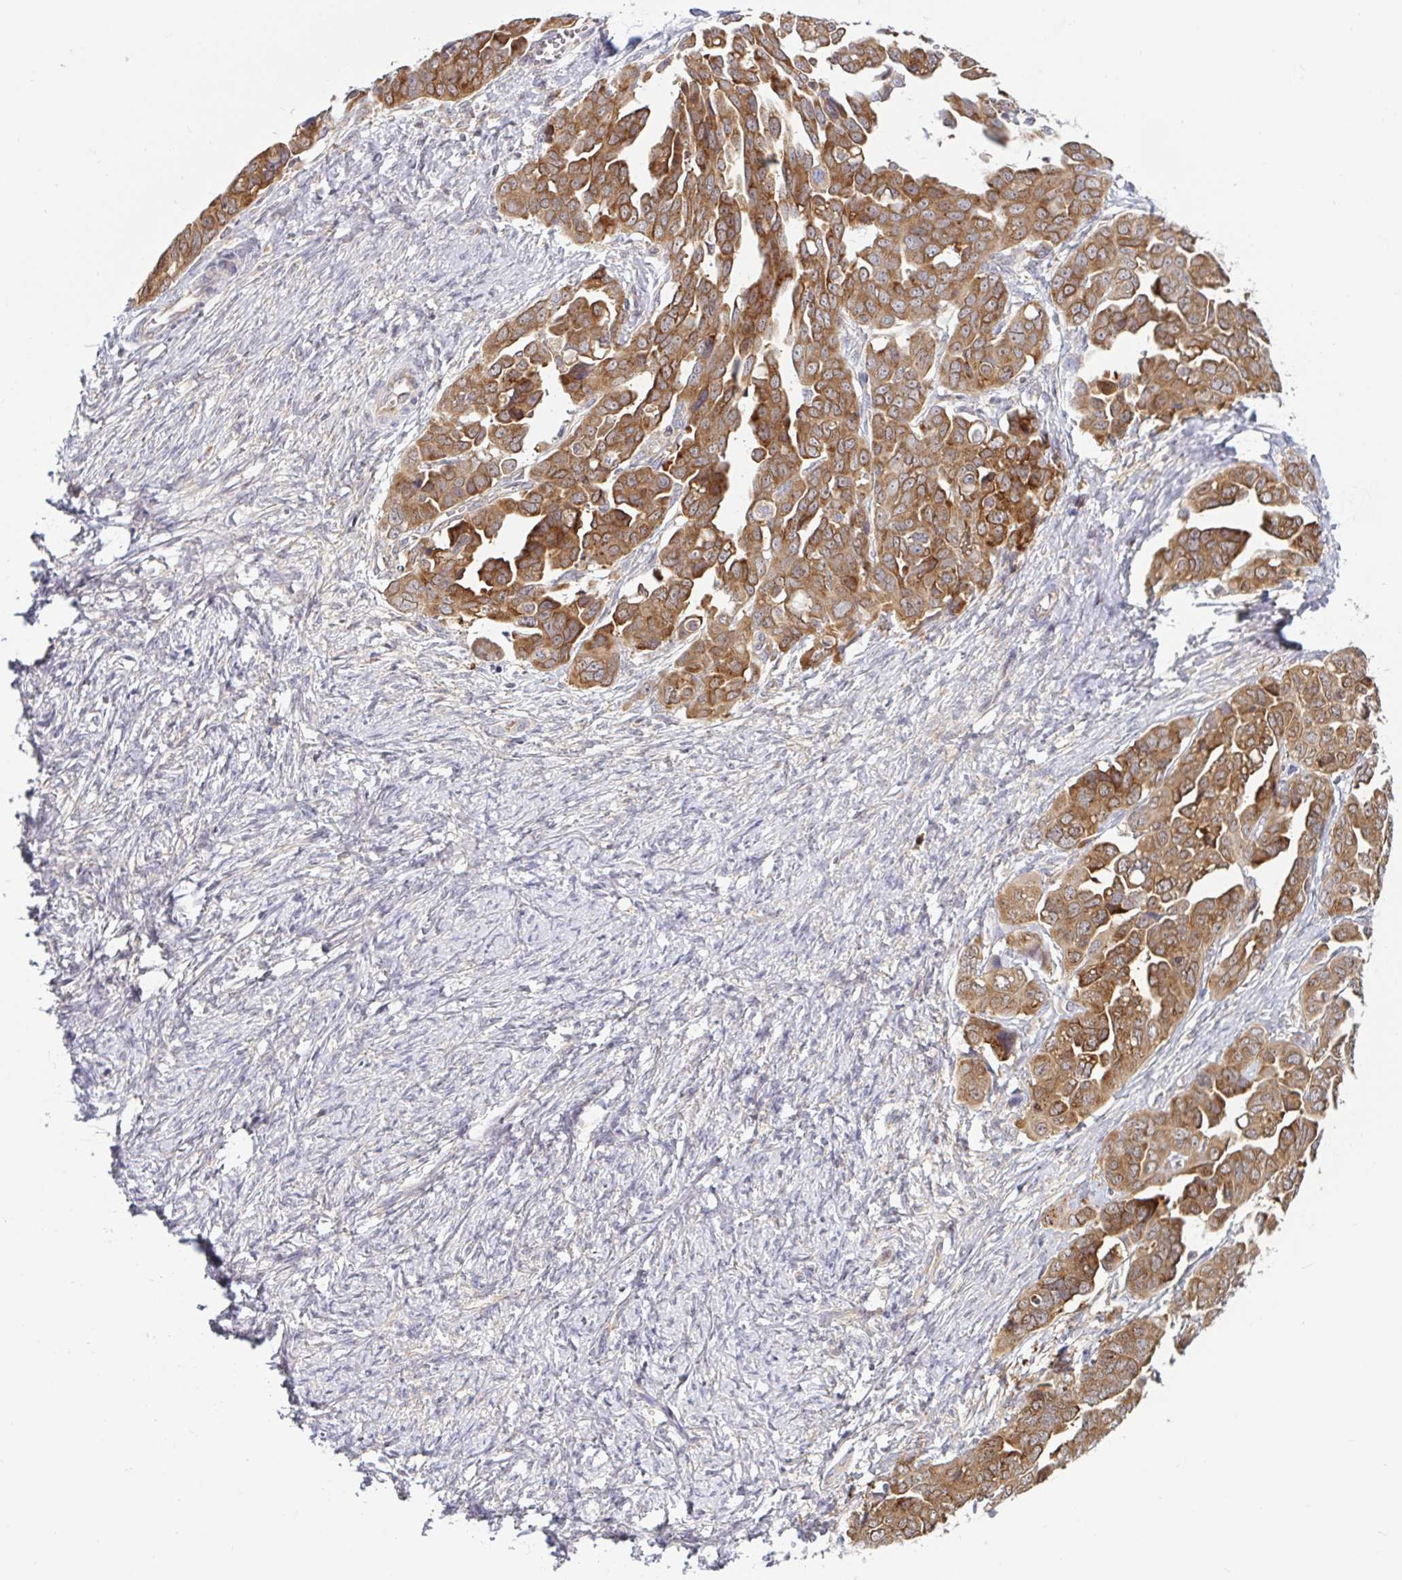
{"staining": {"intensity": "moderate", "quantity": ">75%", "location": "cytoplasmic/membranous"}, "tissue": "ovarian cancer", "cell_type": "Tumor cells", "image_type": "cancer", "snomed": [{"axis": "morphology", "description": "Cystadenocarcinoma, serous, NOS"}, {"axis": "topography", "description": "Ovary"}], "caption": "Immunohistochemical staining of human ovarian serous cystadenocarcinoma reveals moderate cytoplasmic/membranous protein expression in approximately >75% of tumor cells.", "gene": "LARP1", "patient": {"sex": "female", "age": 59}}